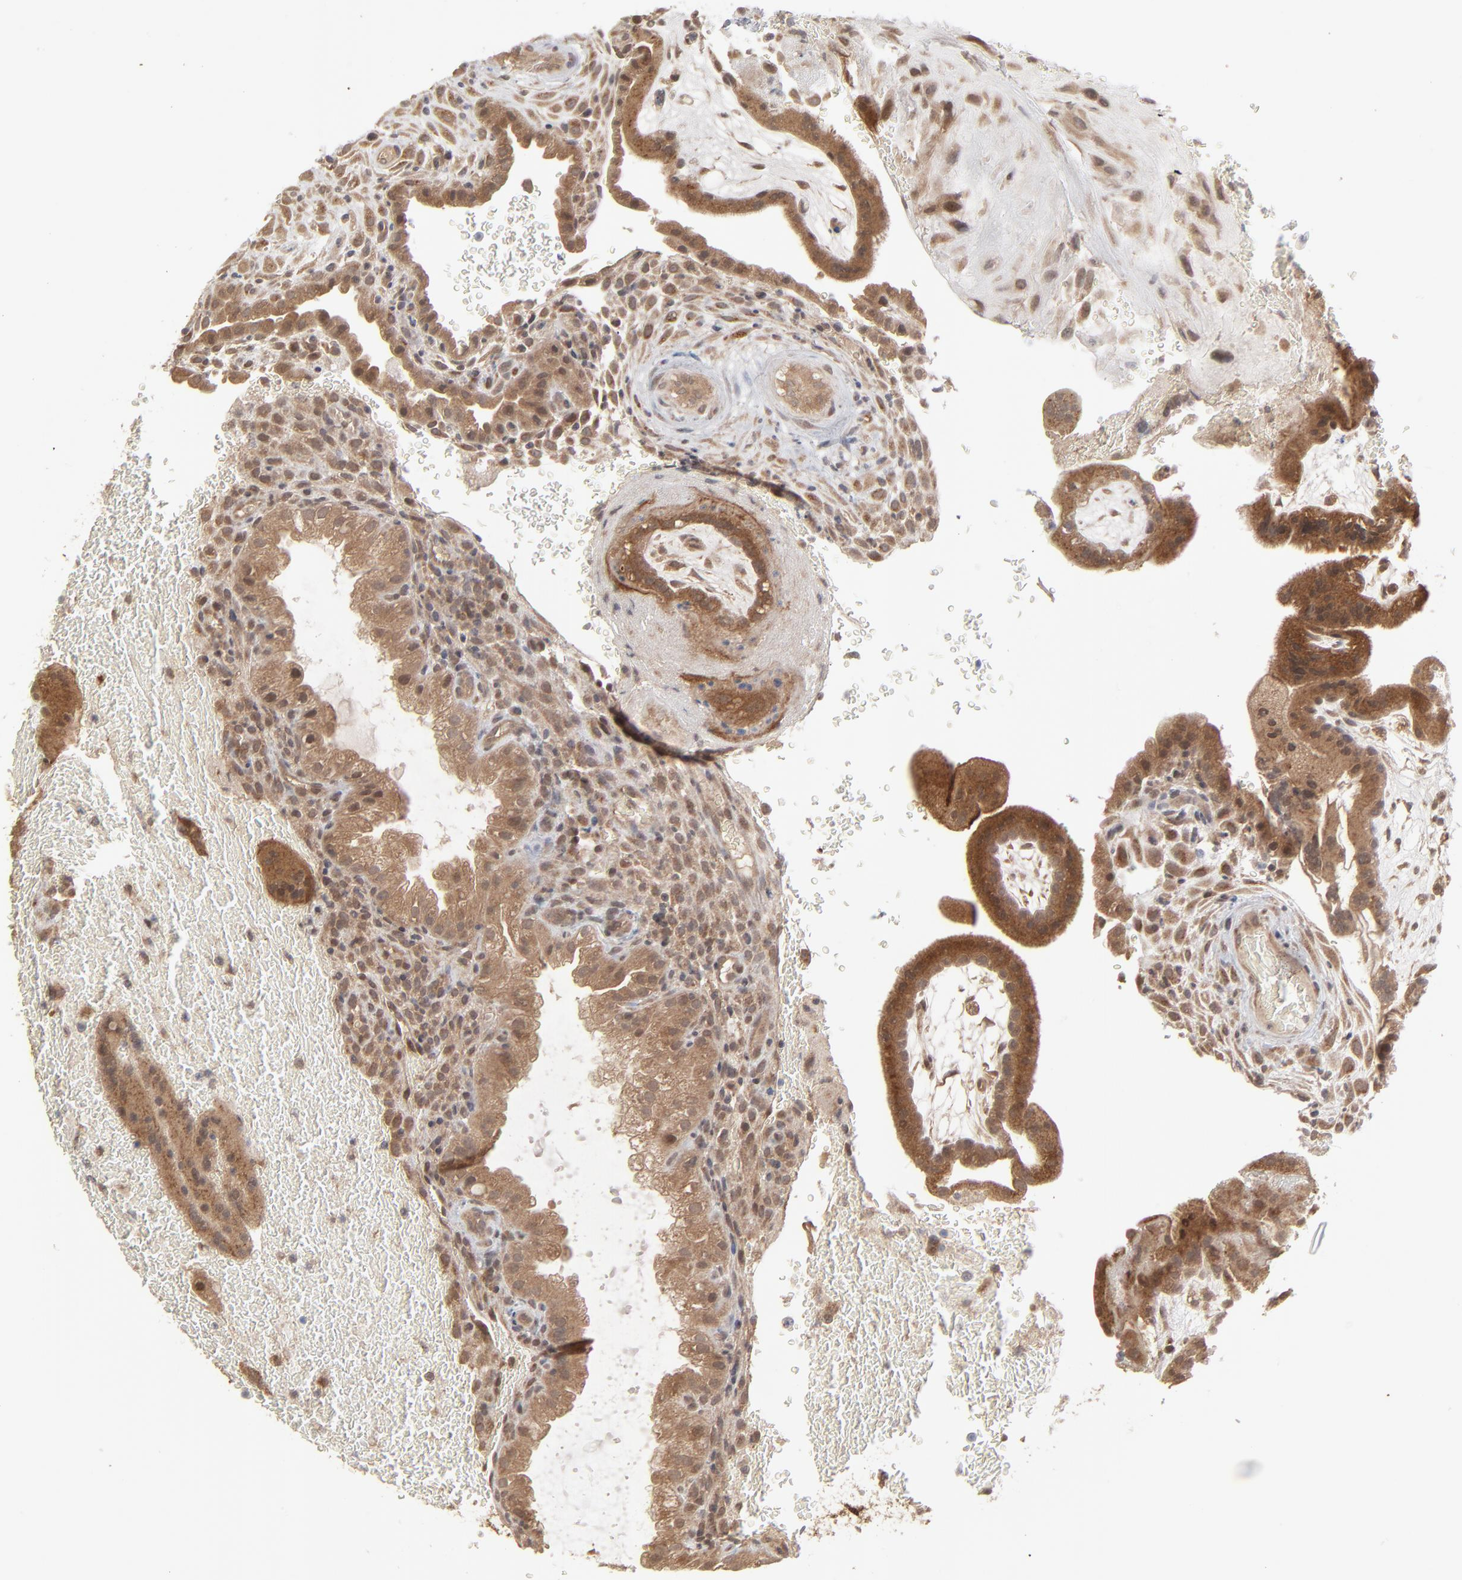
{"staining": {"intensity": "moderate", "quantity": ">75%", "location": "cytoplasmic/membranous"}, "tissue": "placenta", "cell_type": "Decidual cells", "image_type": "normal", "snomed": [{"axis": "morphology", "description": "Normal tissue, NOS"}, {"axis": "topography", "description": "Placenta"}], "caption": "This photomicrograph displays normal placenta stained with IHC to label a protein in brown. The cytoplasmic/membranous of decidual cells show moderate positivity for the protein. Nuclei are counter-stained blue.", "gene": "SCFD1", "patient": {"sex": "female", "age": 19}}